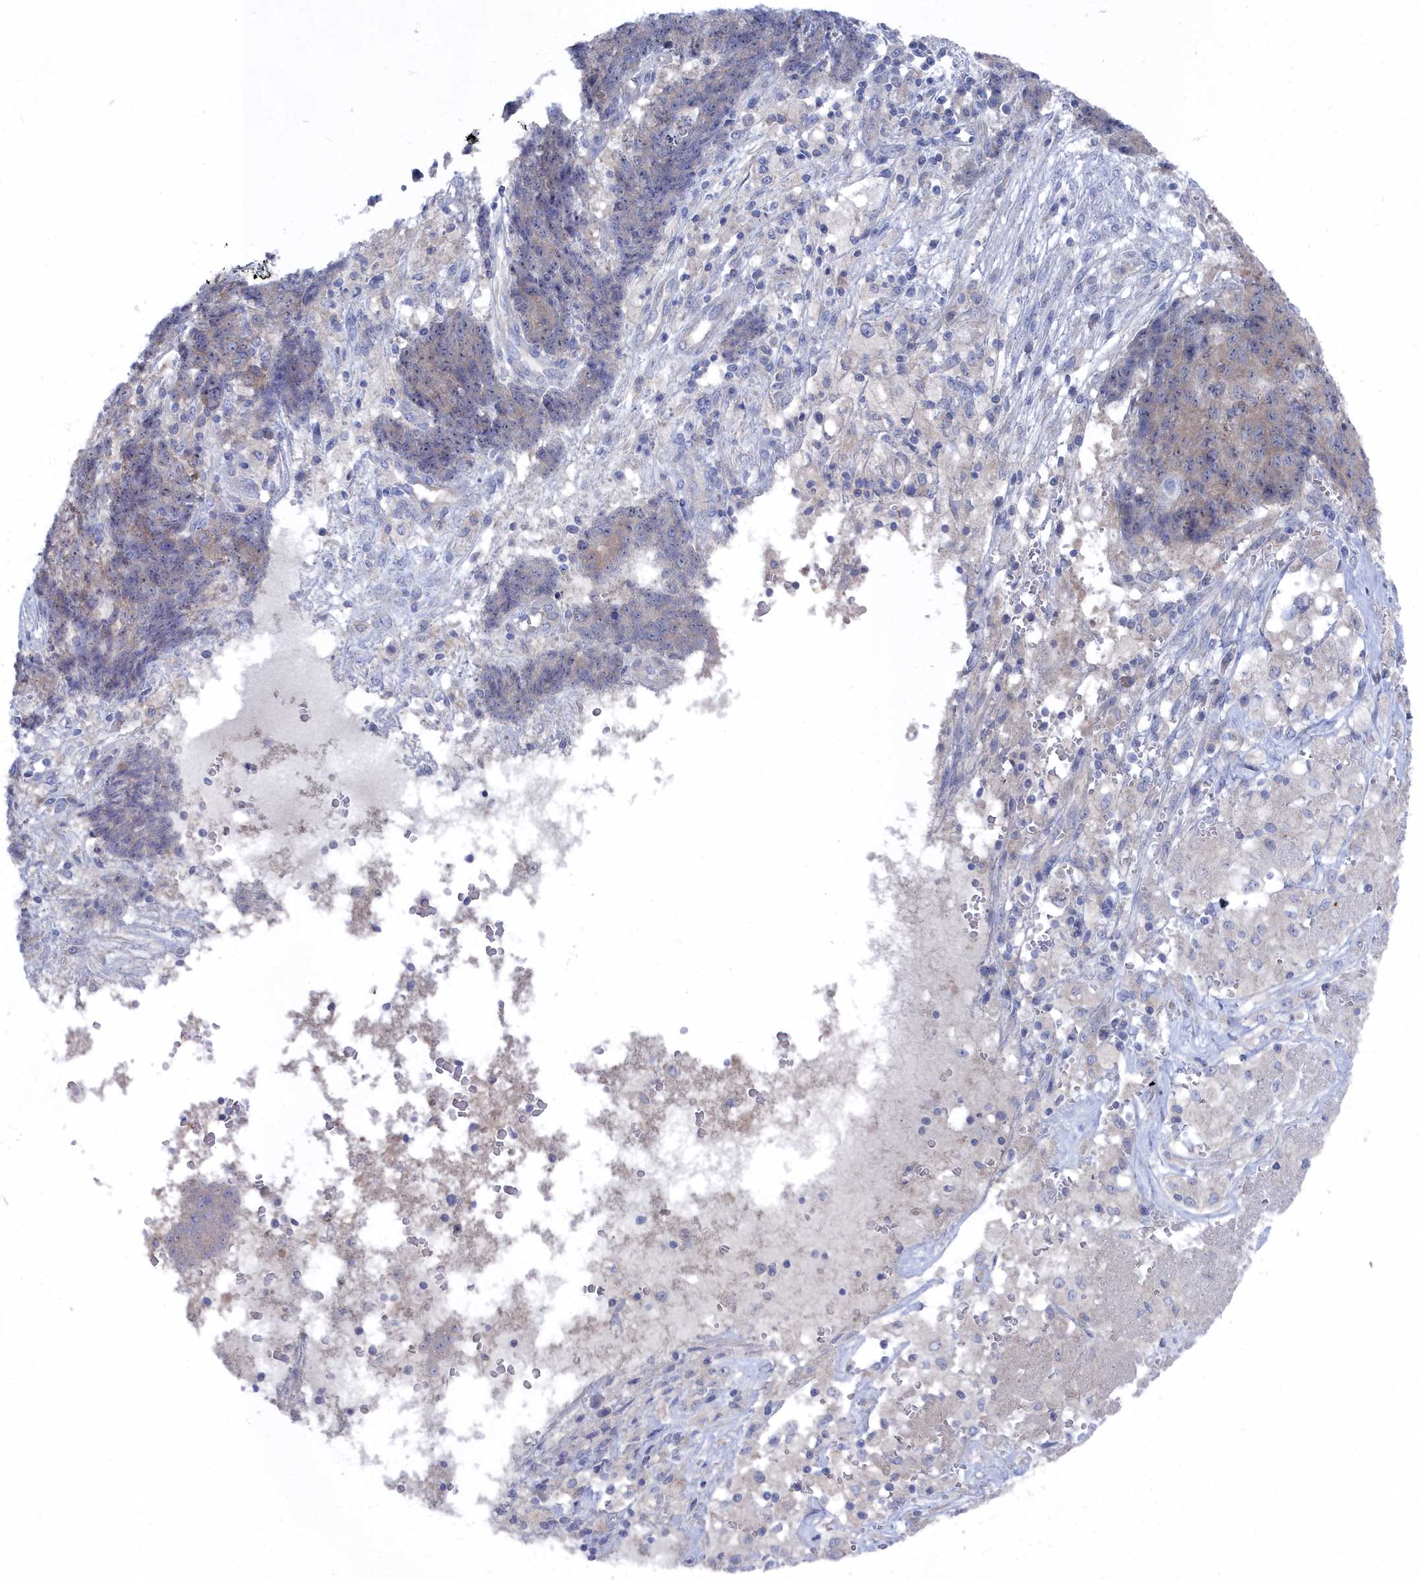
{"staining": {"intensity": "weak", "quantity": "25%-75%", "location": "cytoplasmic/membranous"}, "tissue": "ovarian cancer", "cell_type": "Tumor cells", "image_type": "cancer", "snomed": [{"axis": "morphology", "description": "Carcinoma, endometroid"}, {"axis": "topography", "description": "Ovary"}], "caption": "Immunohistochemistry (IHC) of human ovarian cancer (endometroid carcinoma) demonstrates low levels of weak cytoplasmic/membranous expression in approximately 25%-75% of tumor cells.", "gene": "CCDC149", "patient": {"sex": "female", "age": 42}}